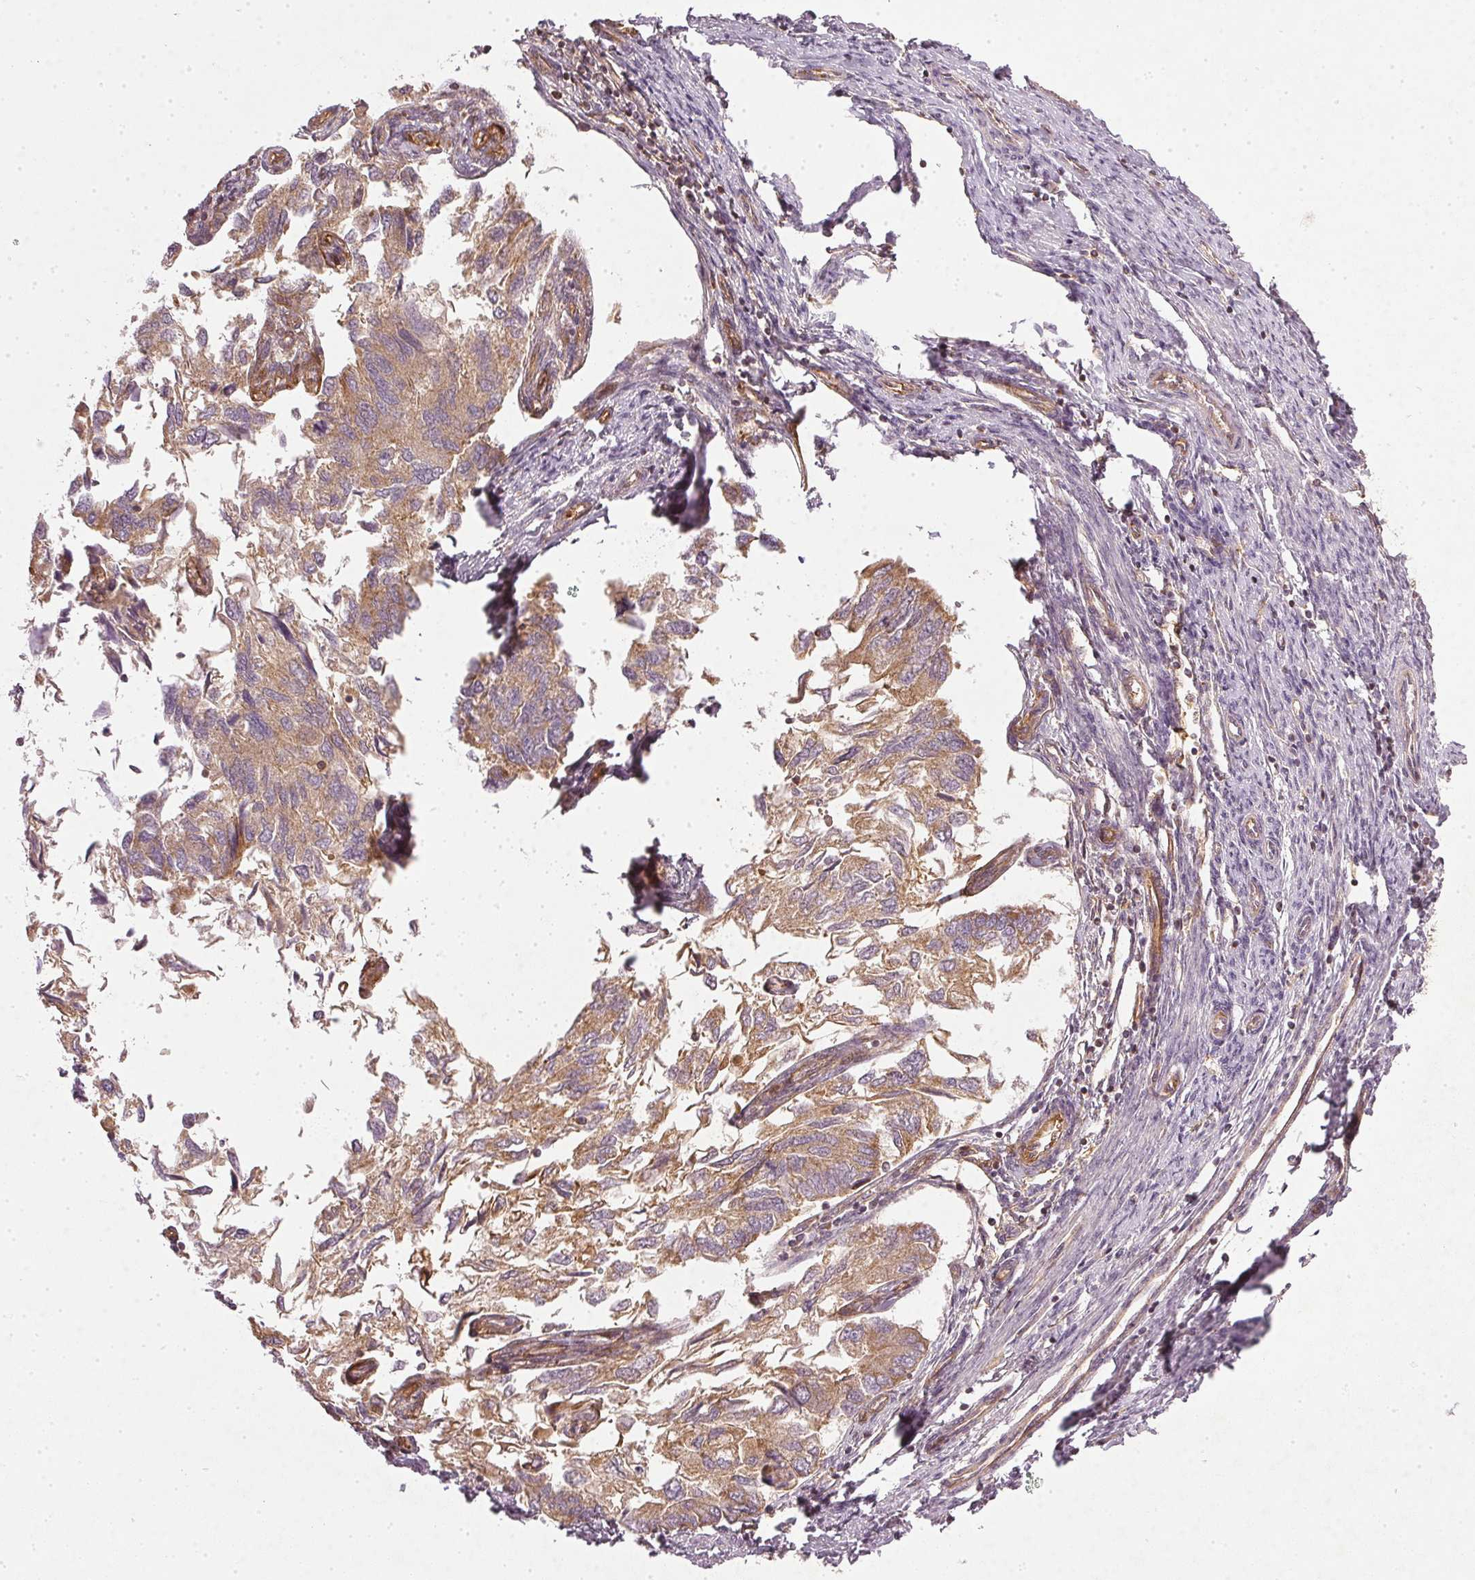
{"staining": {"intensity": "weak", "quantity": ">75%", "location": "cytoplasmic/membranous"}, "tissue": "endometrial cancer", "cell_type": "Tumor cells", "image_type": "cancer", "snomed": [{"axis": "morphology", "description": "Carcinoma, NOS"}, {"axis": "topography", "description": "Uterus"}], "caption": "DAB (3,3'-diaminobenzidine) immunohistochemical staining of endometrial cancer displays weak cytoplasmic/membranous protein staining in about >75% of tumor cells.", "gene": "NADK2", "patient": {"sex": "female", "age": 76}}